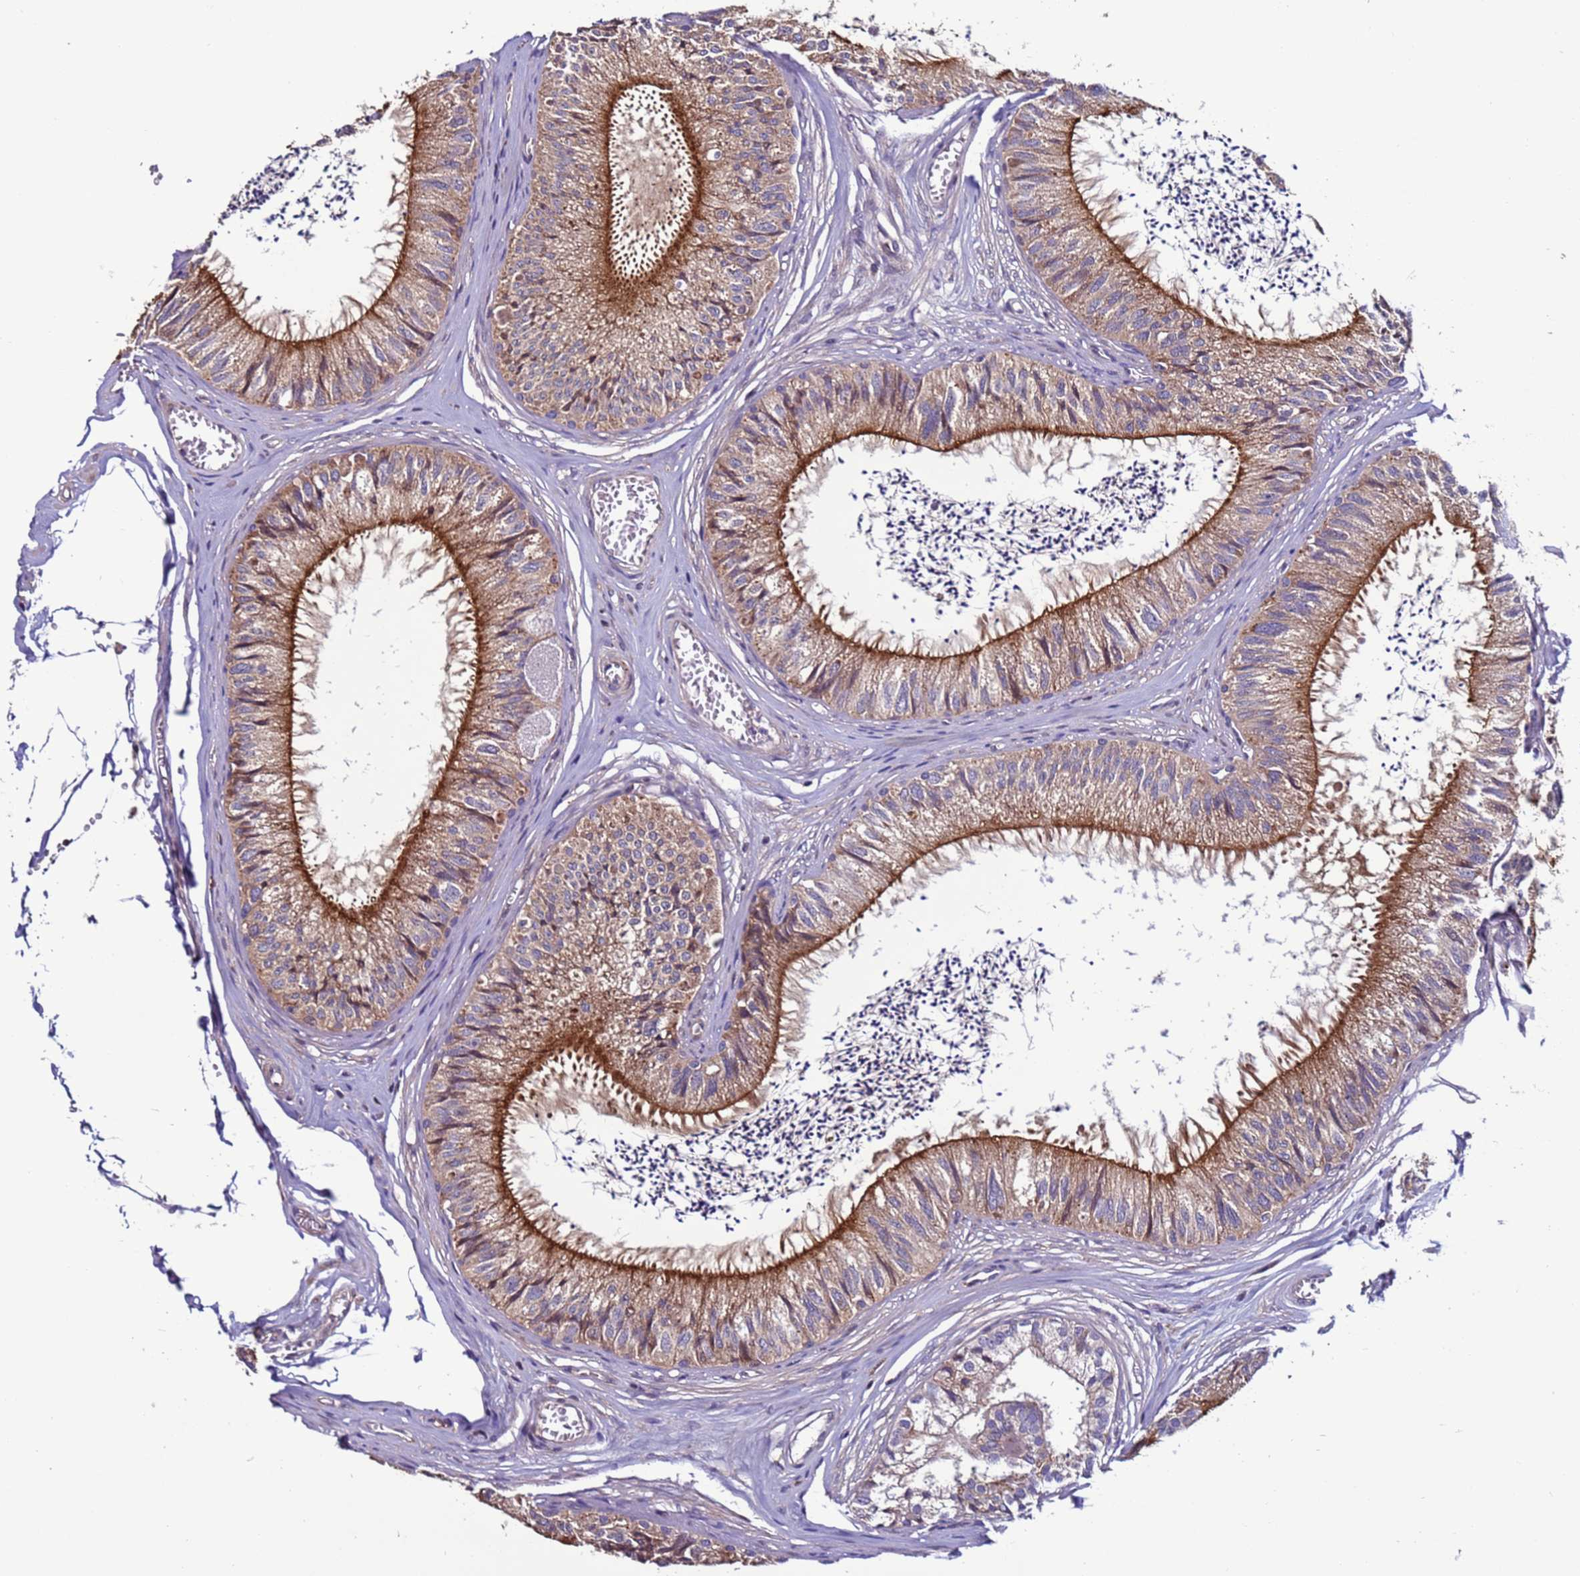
{"staining": {"intensity": "strong", "quantity": "25%-75%", "location": "cytoplasmic/membranous"}, "tissue": "epididymis", "cell_type": "Glandular cells", "image_type": "normal", "snomed": [{"axis": "morphology", "description": "Normal tissue, NOS"}, {"axis": "topography", "description": "Epididymis"}], "caption": "Strong cytoplasmic/membranous protein staining is present in approximately 25%-75% of glandular cells in epididymis.", "gene": "GAREM1", "patient": {"sex": "male", "age": 79}}